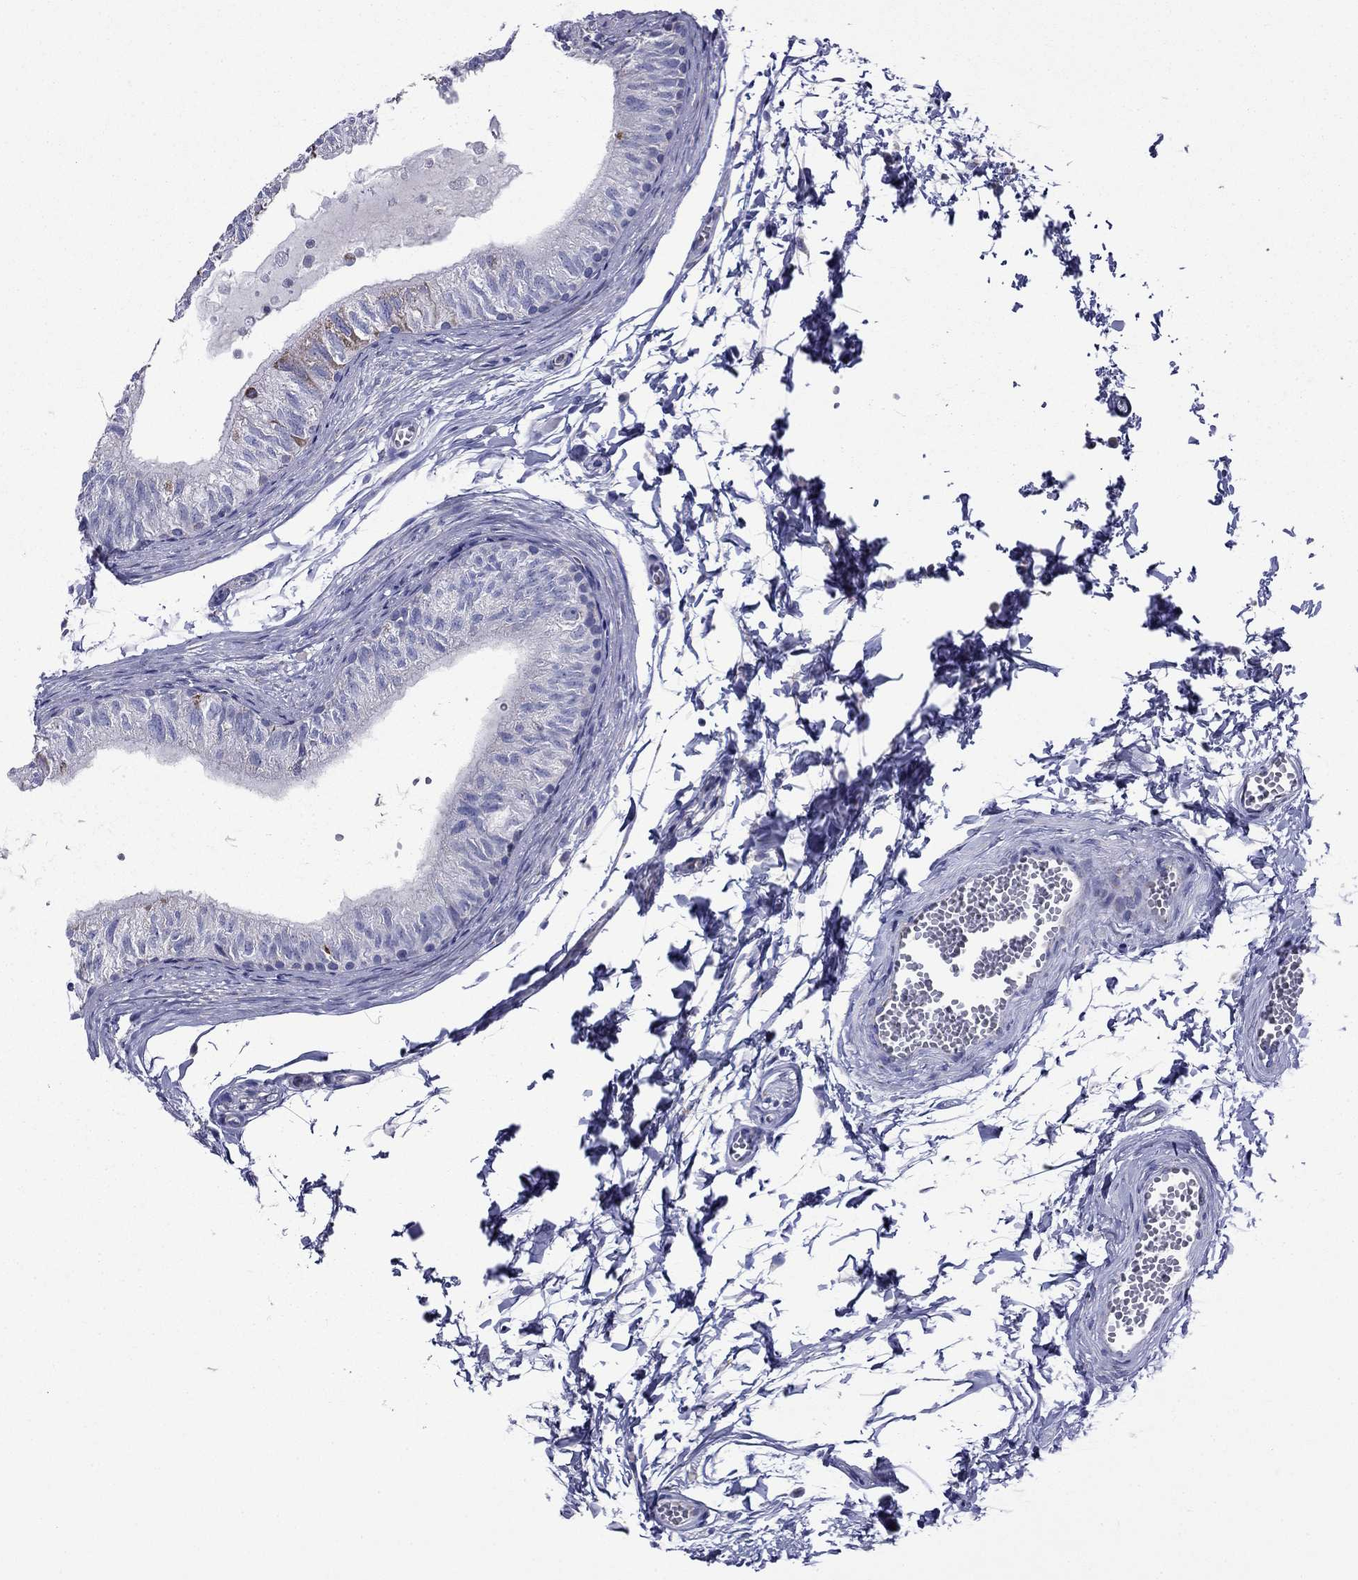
{"staining": {"intensity": "weak", "quantity": "<25%", "location": "cytoplasmic/membranous"}, "tissue": "epididymis", "cell_type": "Glandular cells", "image_type": "normal", "snomed": [{"axis": "morphology", "description": "Normal tissue, NOS"}, {"axis": "topography", "description": "Epididymis"}], "caption": "Glandular cells are negative for protein expression in unremarkable human epididymis. Brightfield microscopy of immunohistochemistry stained with DAB (brown) and hematoxylin (blue), captured at high magnification.", "gene": "ACADSB", "patient": {"sex": "male", "age": 22}}